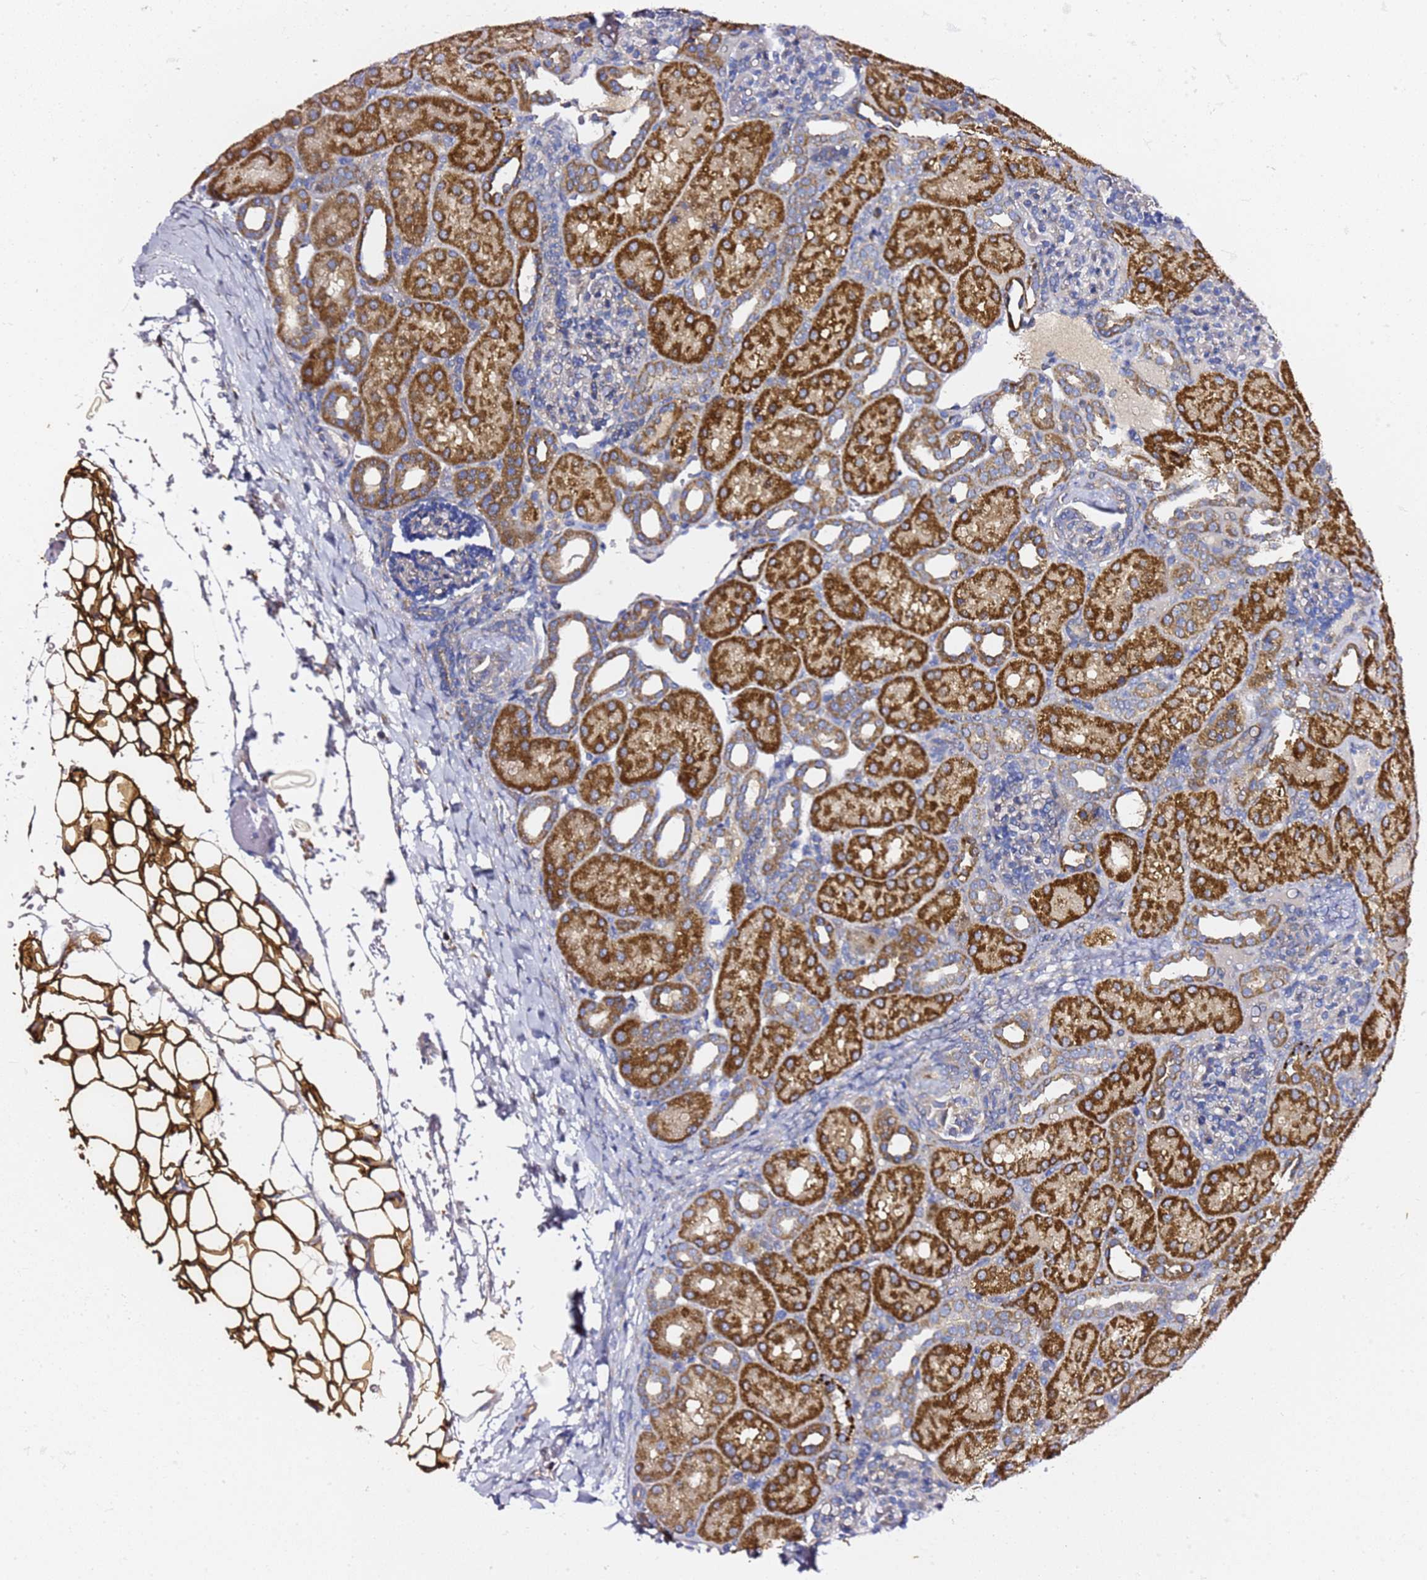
{"staining": {"intensity": "moderate", "quantity": "<25%", "location": "cytoplasmic/membranous"}, "tissue": "kidney", "cell_type": "Cells in glomeruli", "image_type": "normal", "snomed": [{"axis": "morphology", "description": "Normal tissue, NOS"}, {"axis": "topography", "description": "Kidney"}], "caption": "Benign kidney exhibits moderate cytoplasmic/membranous expression in approximately <25% of cells in glomeruli Ihc stains the protein in brown and the nuclei are stained blue..", "gene": "C19orf12", "patient": {"sex": "male", "age": 1}}